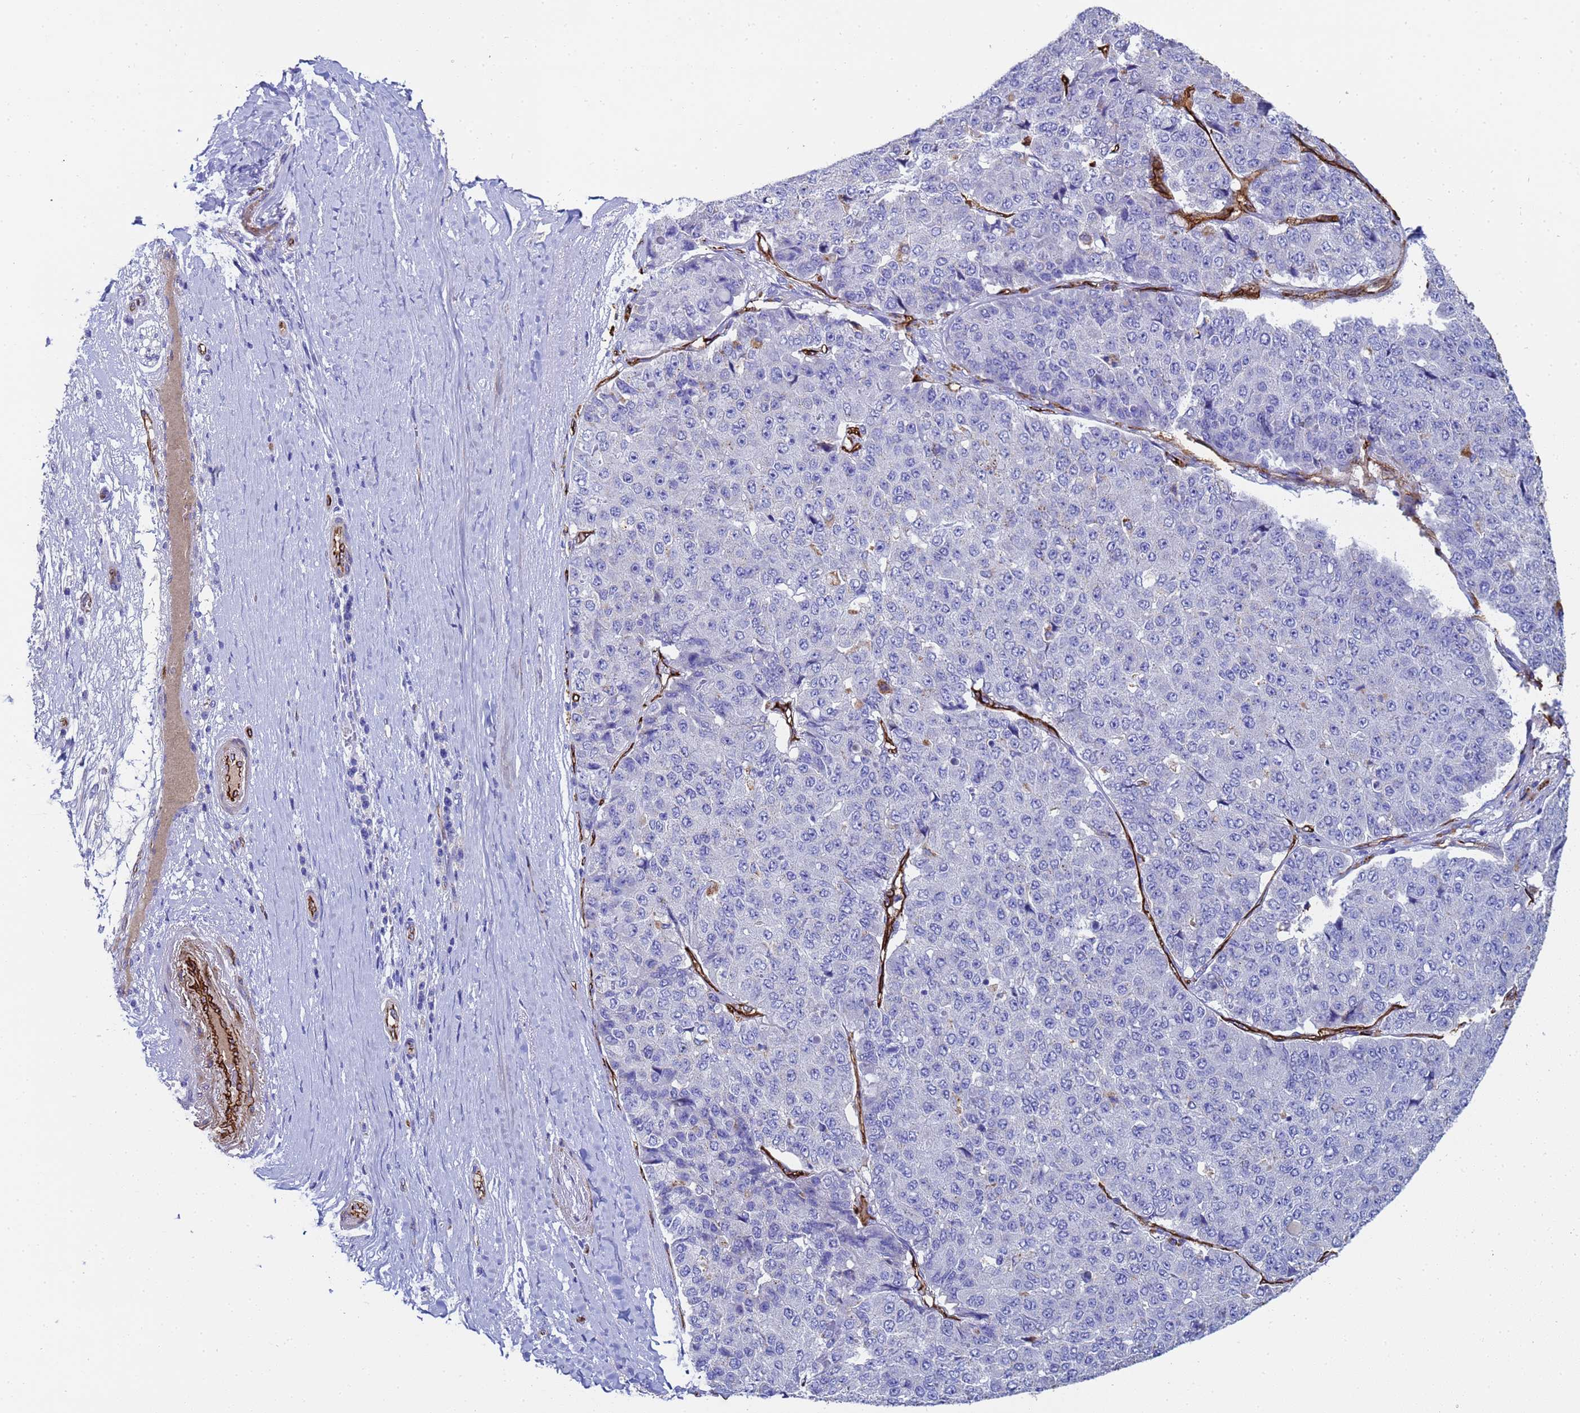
{"staining": {"intensity": "negative", "quantity": "none", "location": "none"}, "tissue": "pancreatic cancer", "cell_type": "Tumor cells", "image_type": "cancer", "snomed": [{"axis": "morphology", "description": "Adenocarcinoma, NOS"}, {"axis": "topography", "description": "Pancreas"}], "caption": "Immunohistochemical staining of pancreatic cancer displays no significant expression in tumor cells.", "gene": "ADIPOQ", "patient": {"sex": "male", "age": 50}}